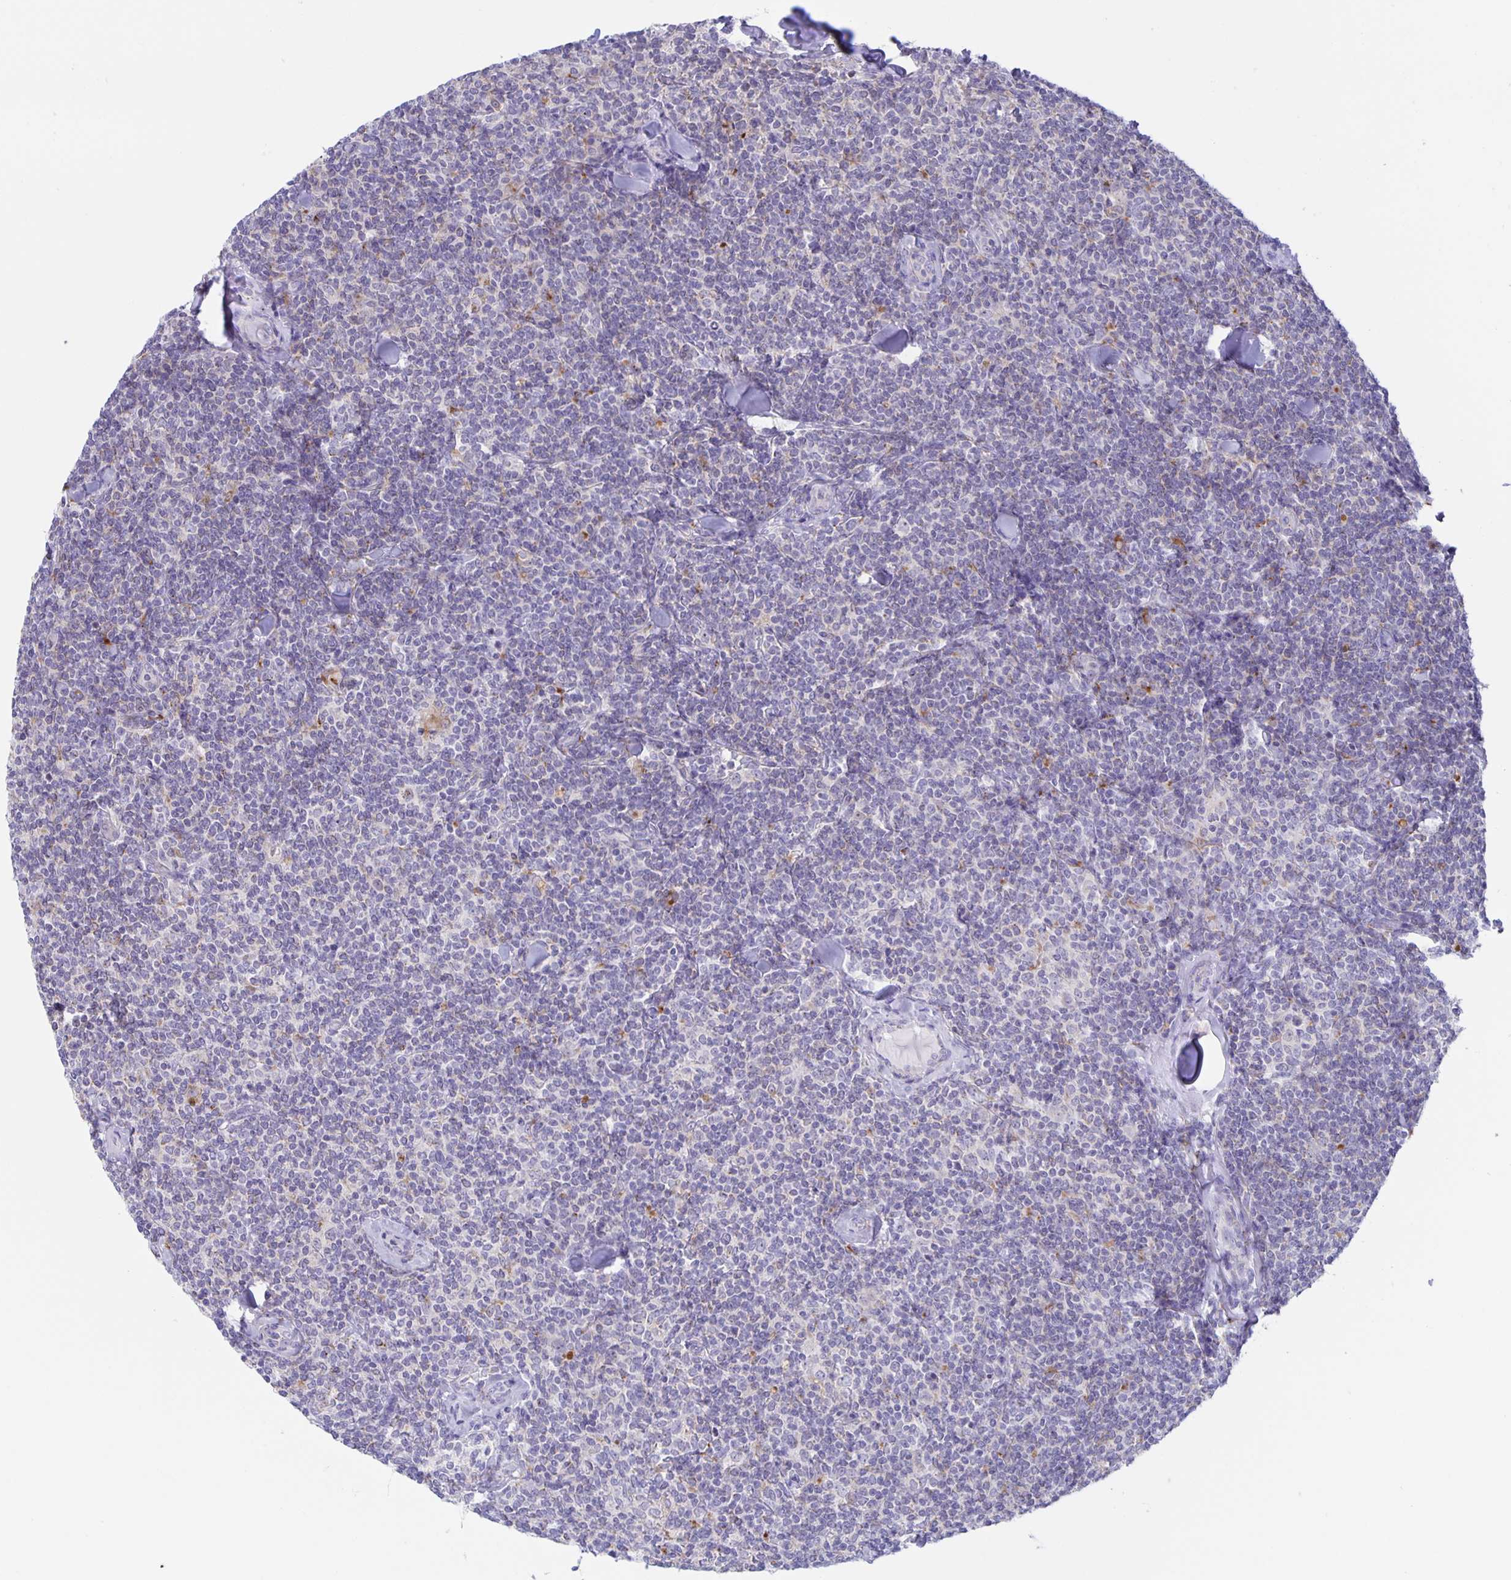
{"staining": {"intensity": "negative", "quantity": "none", "location": "none"}, "tissue": "lymphoma", "cell_type": "Tumor cells", "image_type": "cancer", "snomed": [{"axis": "morphology", "description": "Malignant lymphoma, non-Hodgkin's type, Low grade"}, {"axis": "topography", "description": "Lymph node"}], "caption": "The photomicrograph displays no staining of tumor cells in malignant lymphoma, non-Hodgkin's type (low-grade). (DAB (3,3'-diaminobenzidine) immunohistochemistry (IHC) visualized using brightfield microscopy, high magnification).", "gene": "LIPA", "patient": {"sex": "female", "age": 56}}